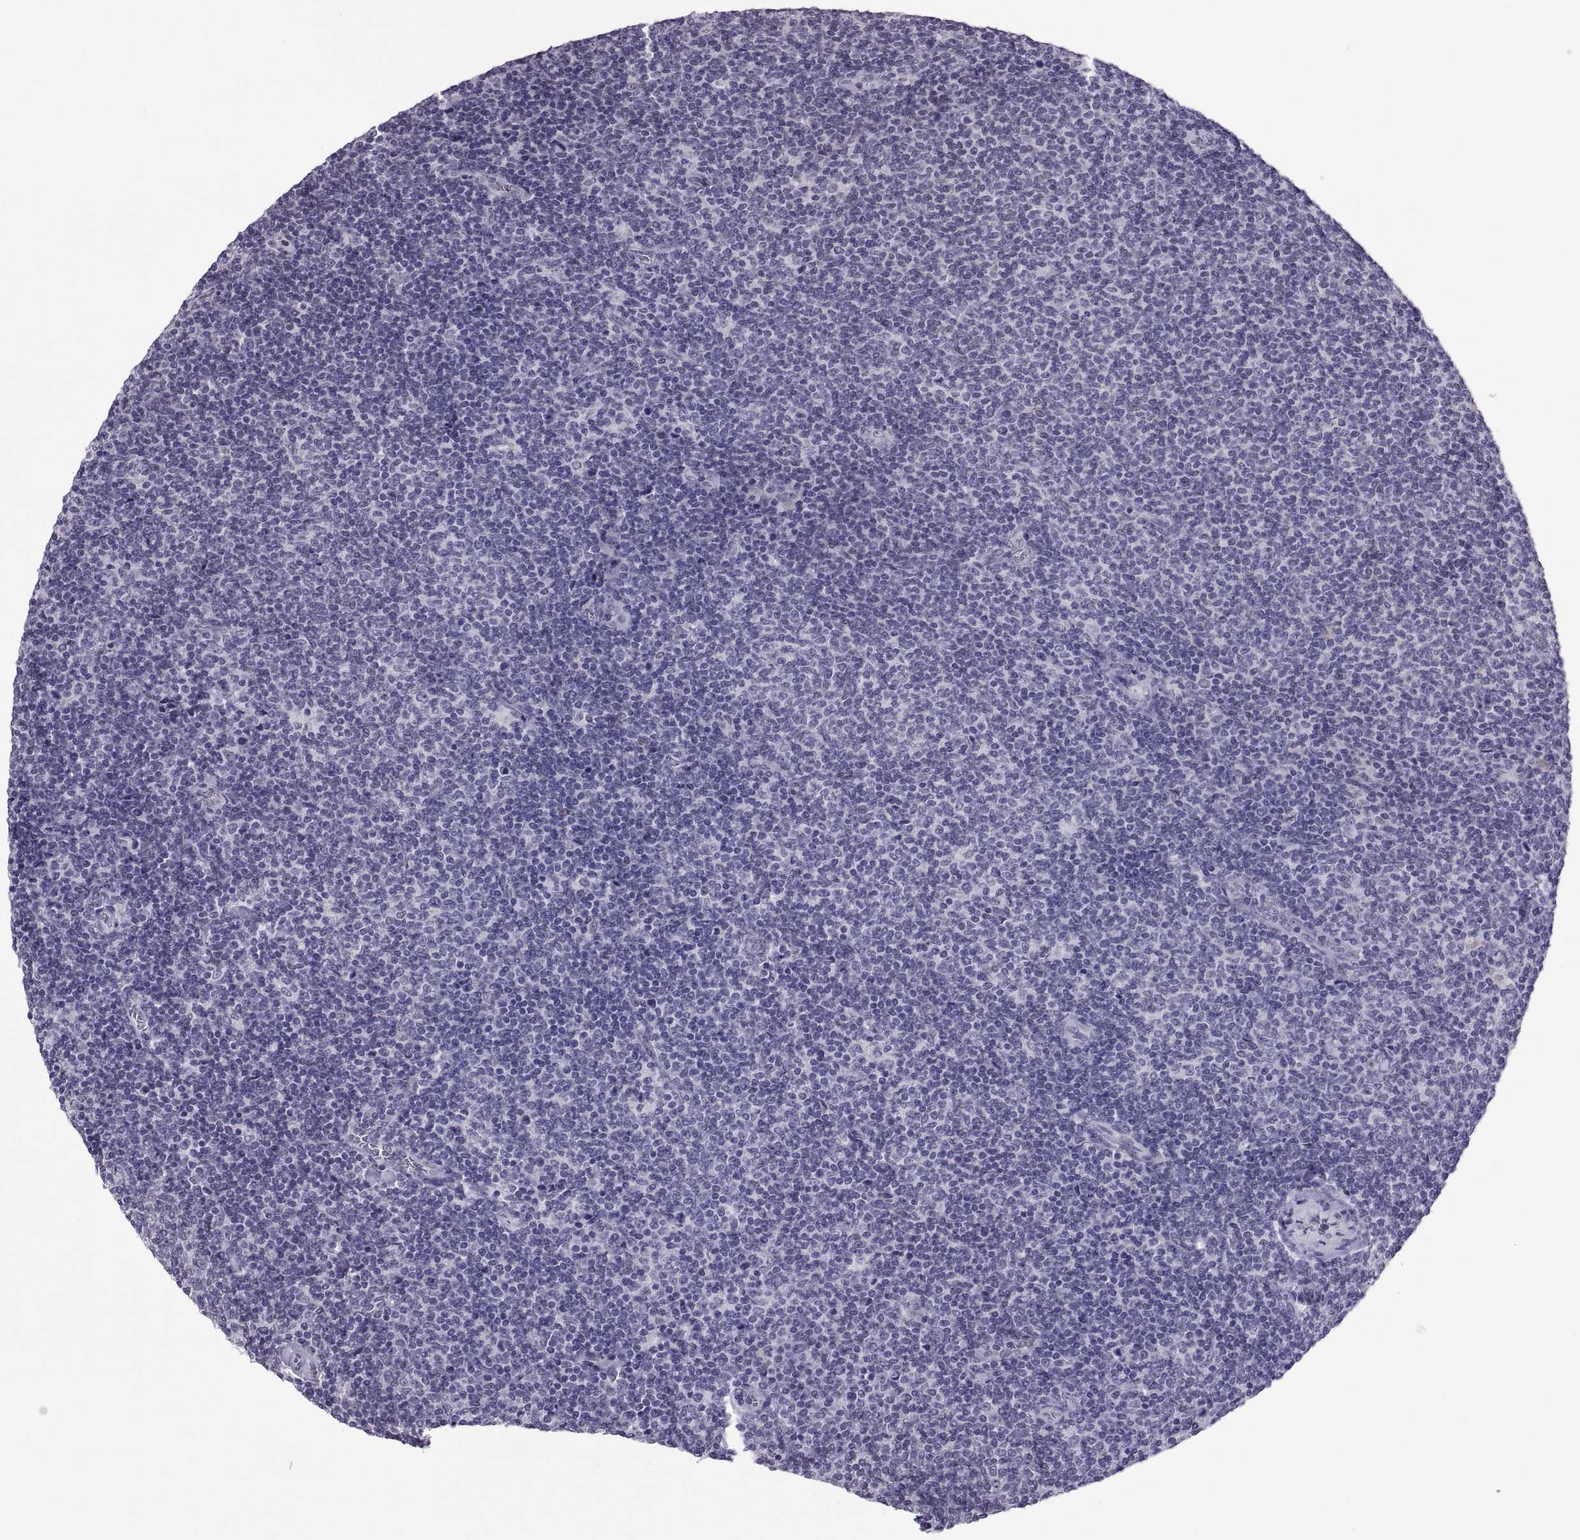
{"staining": {"intensity": "negative", "quantity": "none", "location": "none"}, "tissue": "lymphoma", "cell_type": "Tumor cells", "image_type": "cancer", "snomed": [{"axis": "morphology", "description": "Malignant lymphoma, non-Hodgkin's type, Low grade"}, {"axis": "topography", "description": "Lymph node"}], "caption": "This is an immunohistochemistry (IHC) photomicrograph of malignant lymphoma, non-Hodgkin's type (low-grade). There is no expression in tumor cells.", "gene": "KRT77", "patient": {"sex": "male", "age": 52}}